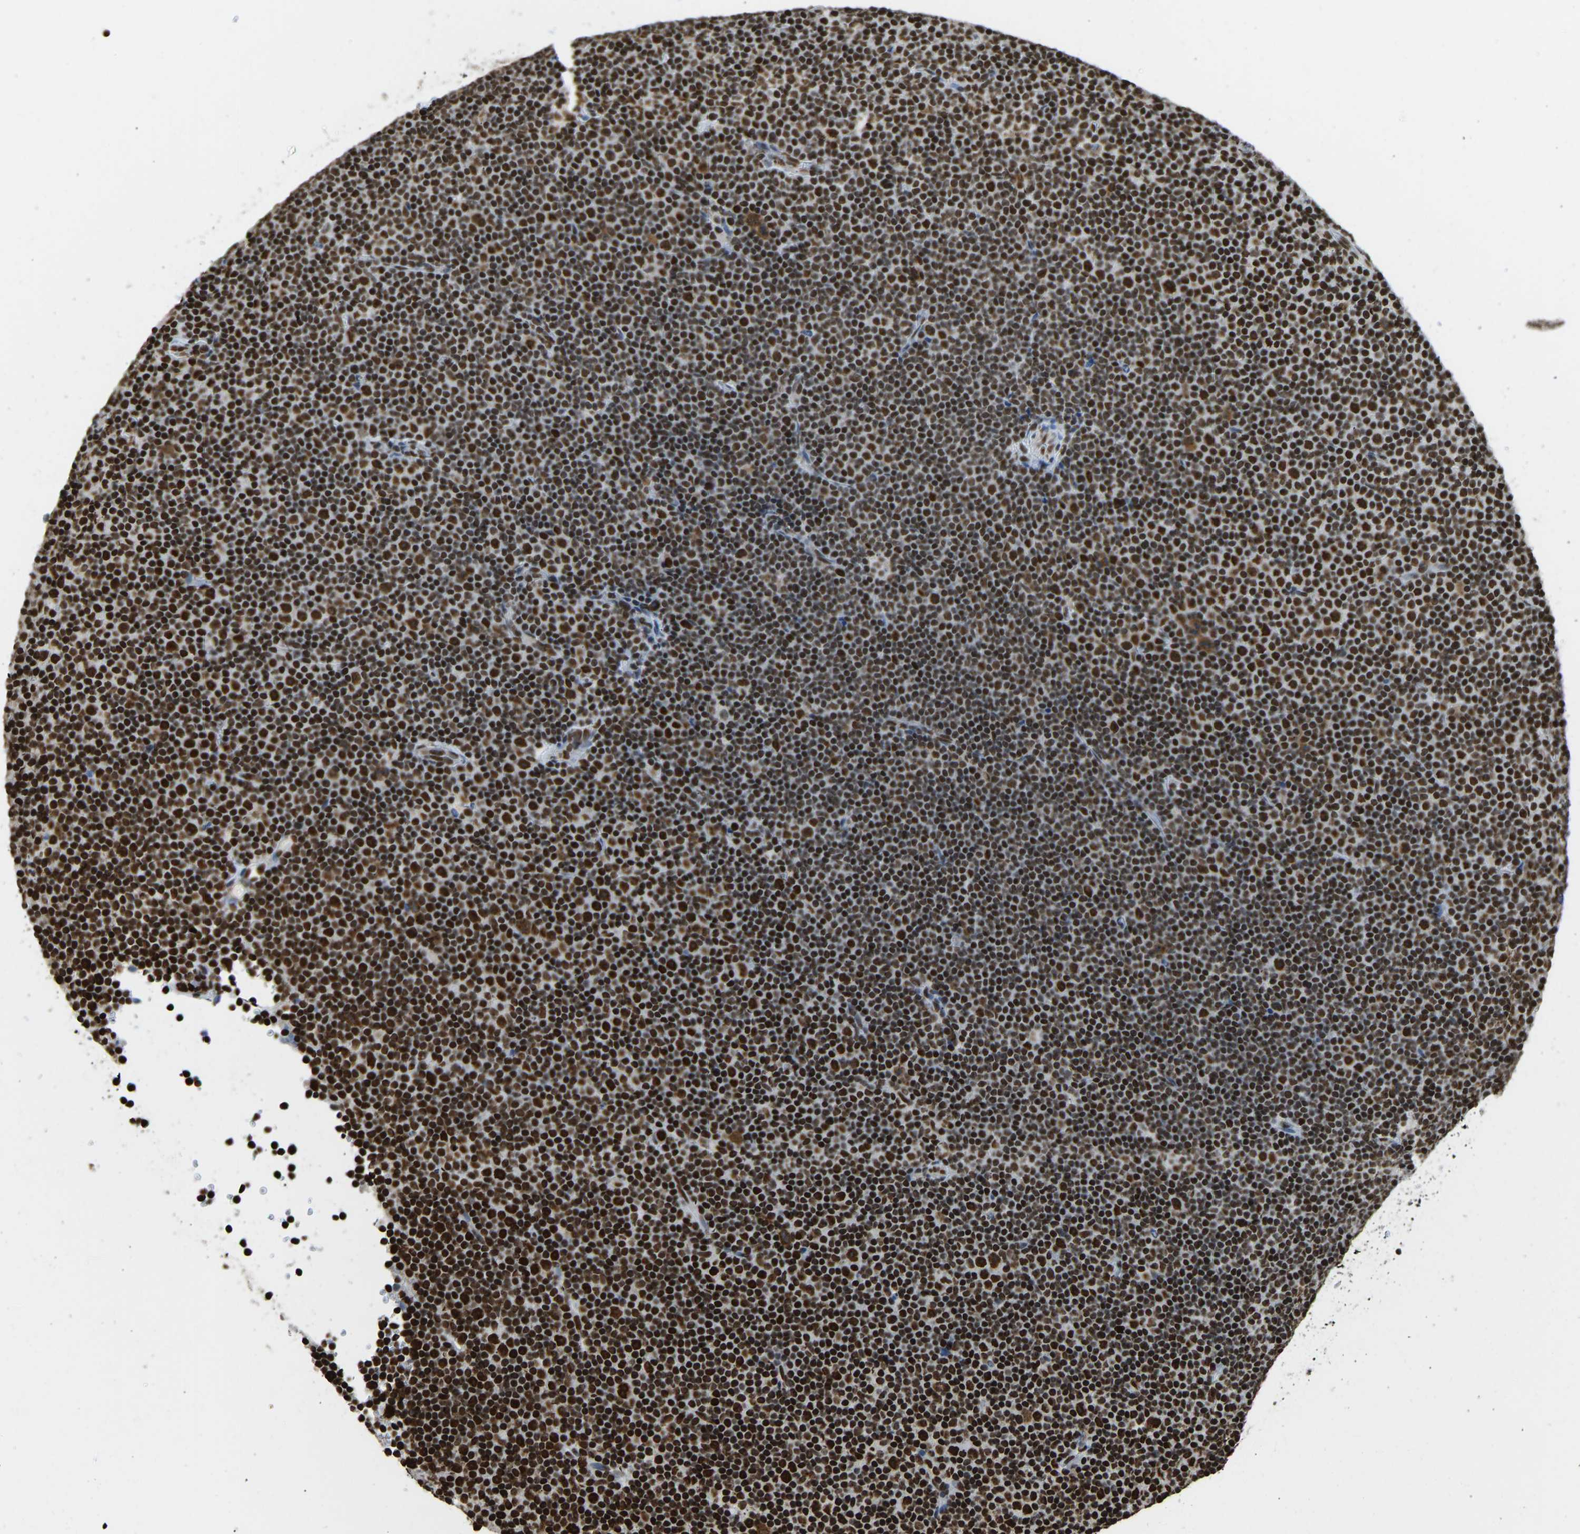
{"staining": {"intensity": "strong", "quantity": ">75%", "location": "nuclear"}, "tissue": "lymphoma", "cell_type": "Tumor cells", "image_type": "cancer", "snomed": [{"axis": "morphology", "description": "Malignant lymphoma, non-Hodgkin's type, Low grade"}, {"axis": "topography", "description": "Lymph node"}], "caption": "Strong nuclear expression is present in approximately >75% of tumor cells in malignant lymphoma, non-Hodgkin's type (low-grade).", "gene": "ZSCAN20", "patient": {"sex": "female", "age": 67}}